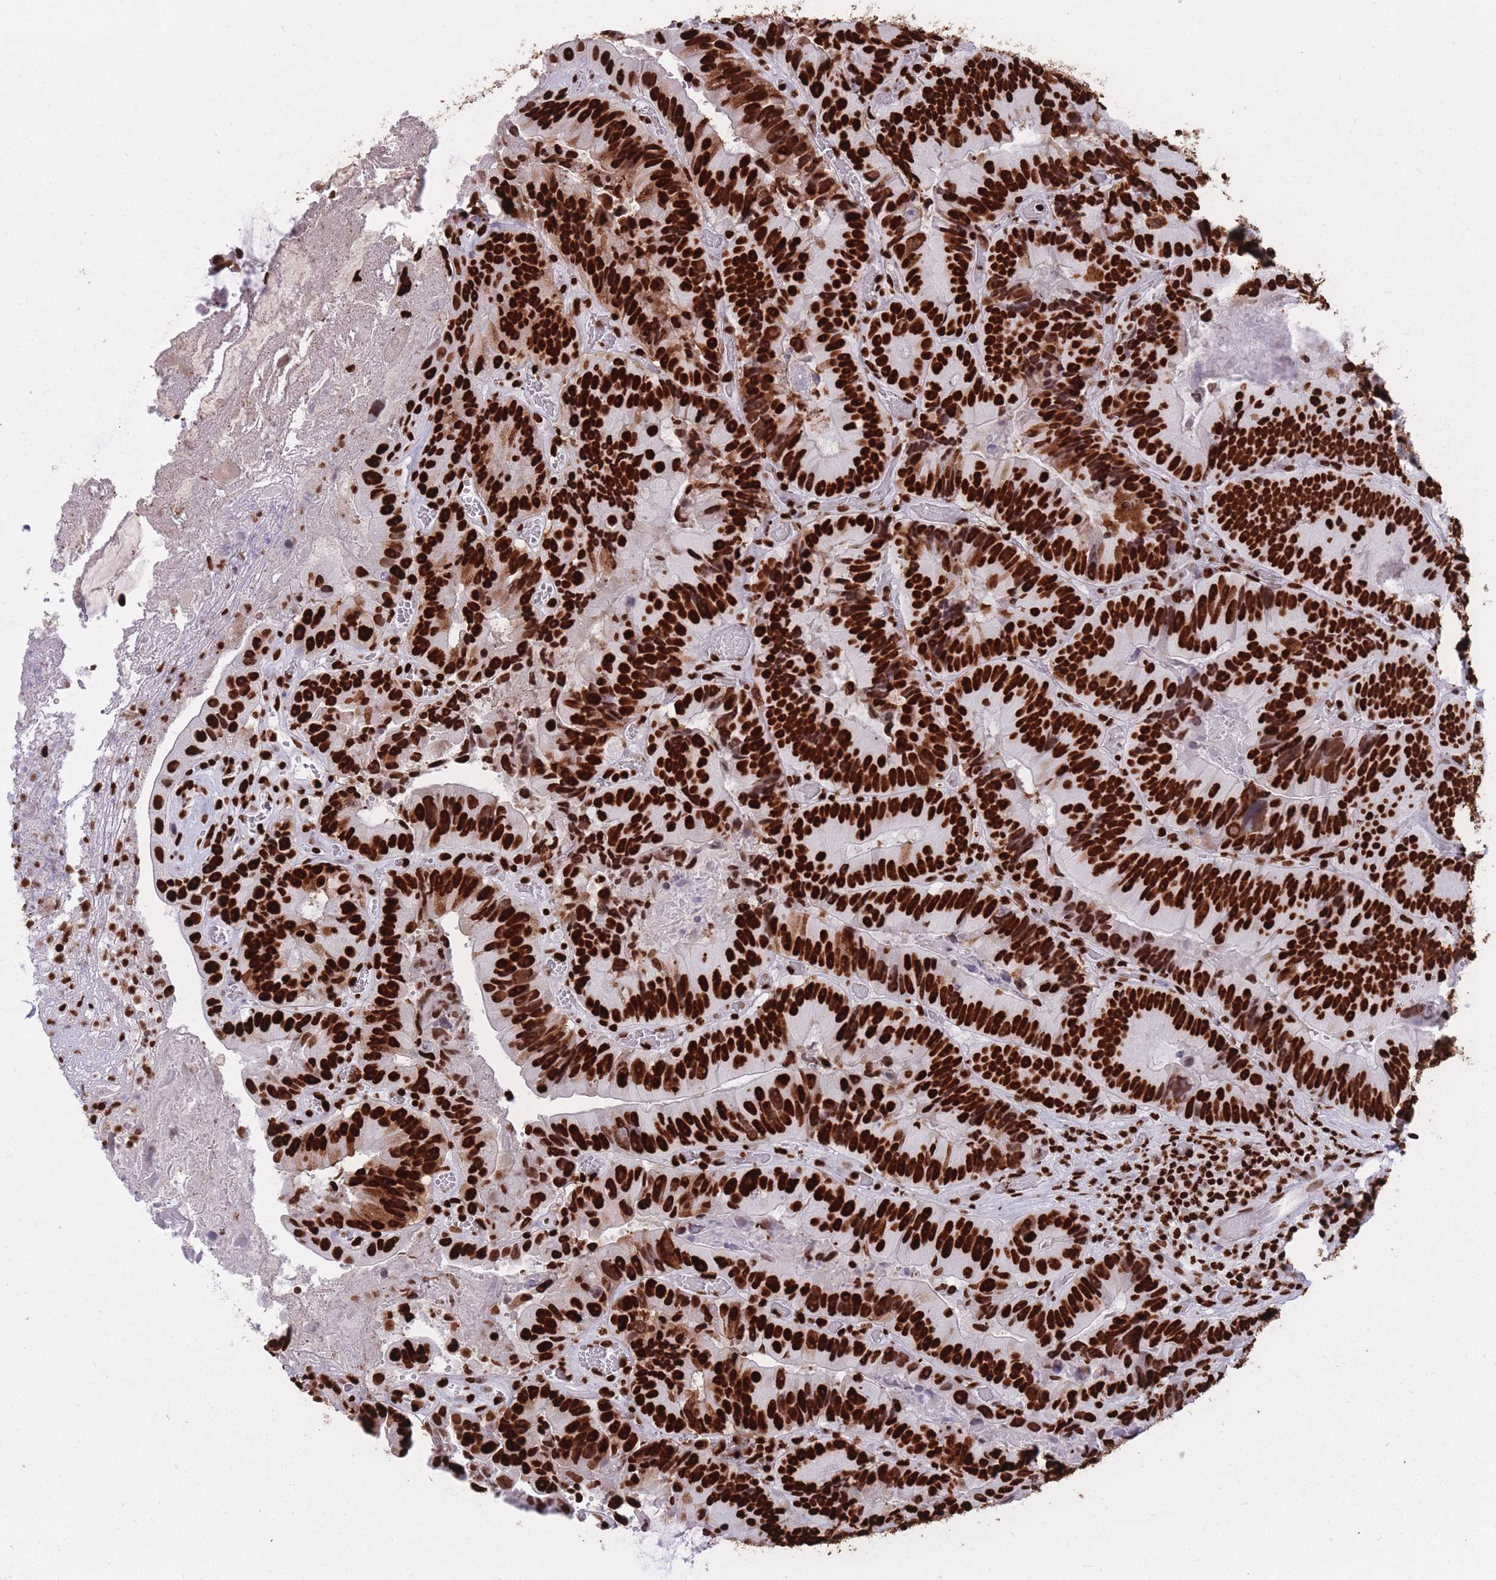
{"staining": {"intensity": "strong", "quantity": ">75%", "location": "cytoplasmic/membranous,nuclear"}, "tissue": "colorectal cancer", "cell_type": "Tumor cells", "image_type": "cancer", "snomed": [{"axis": "morphology", "description": "Adenocarcinoma, NOS"}, {"axis": "topography", "description": "Colon"}], "caption": "DAB (3,3'-diaminobenzidine) immunohistochemical staining of human colorectal cancer demonstrates strong cytoplasmic/membranous and nuclear protein positivity in approximately >75% of tumor cells. The staining is performed using DAB brown chromogen to label protein expression. The nuclei are counter-stained blue using hematoxylin.", "gene": "HNRNPUL1", "patient": {"sex": "female", "age": 86}}